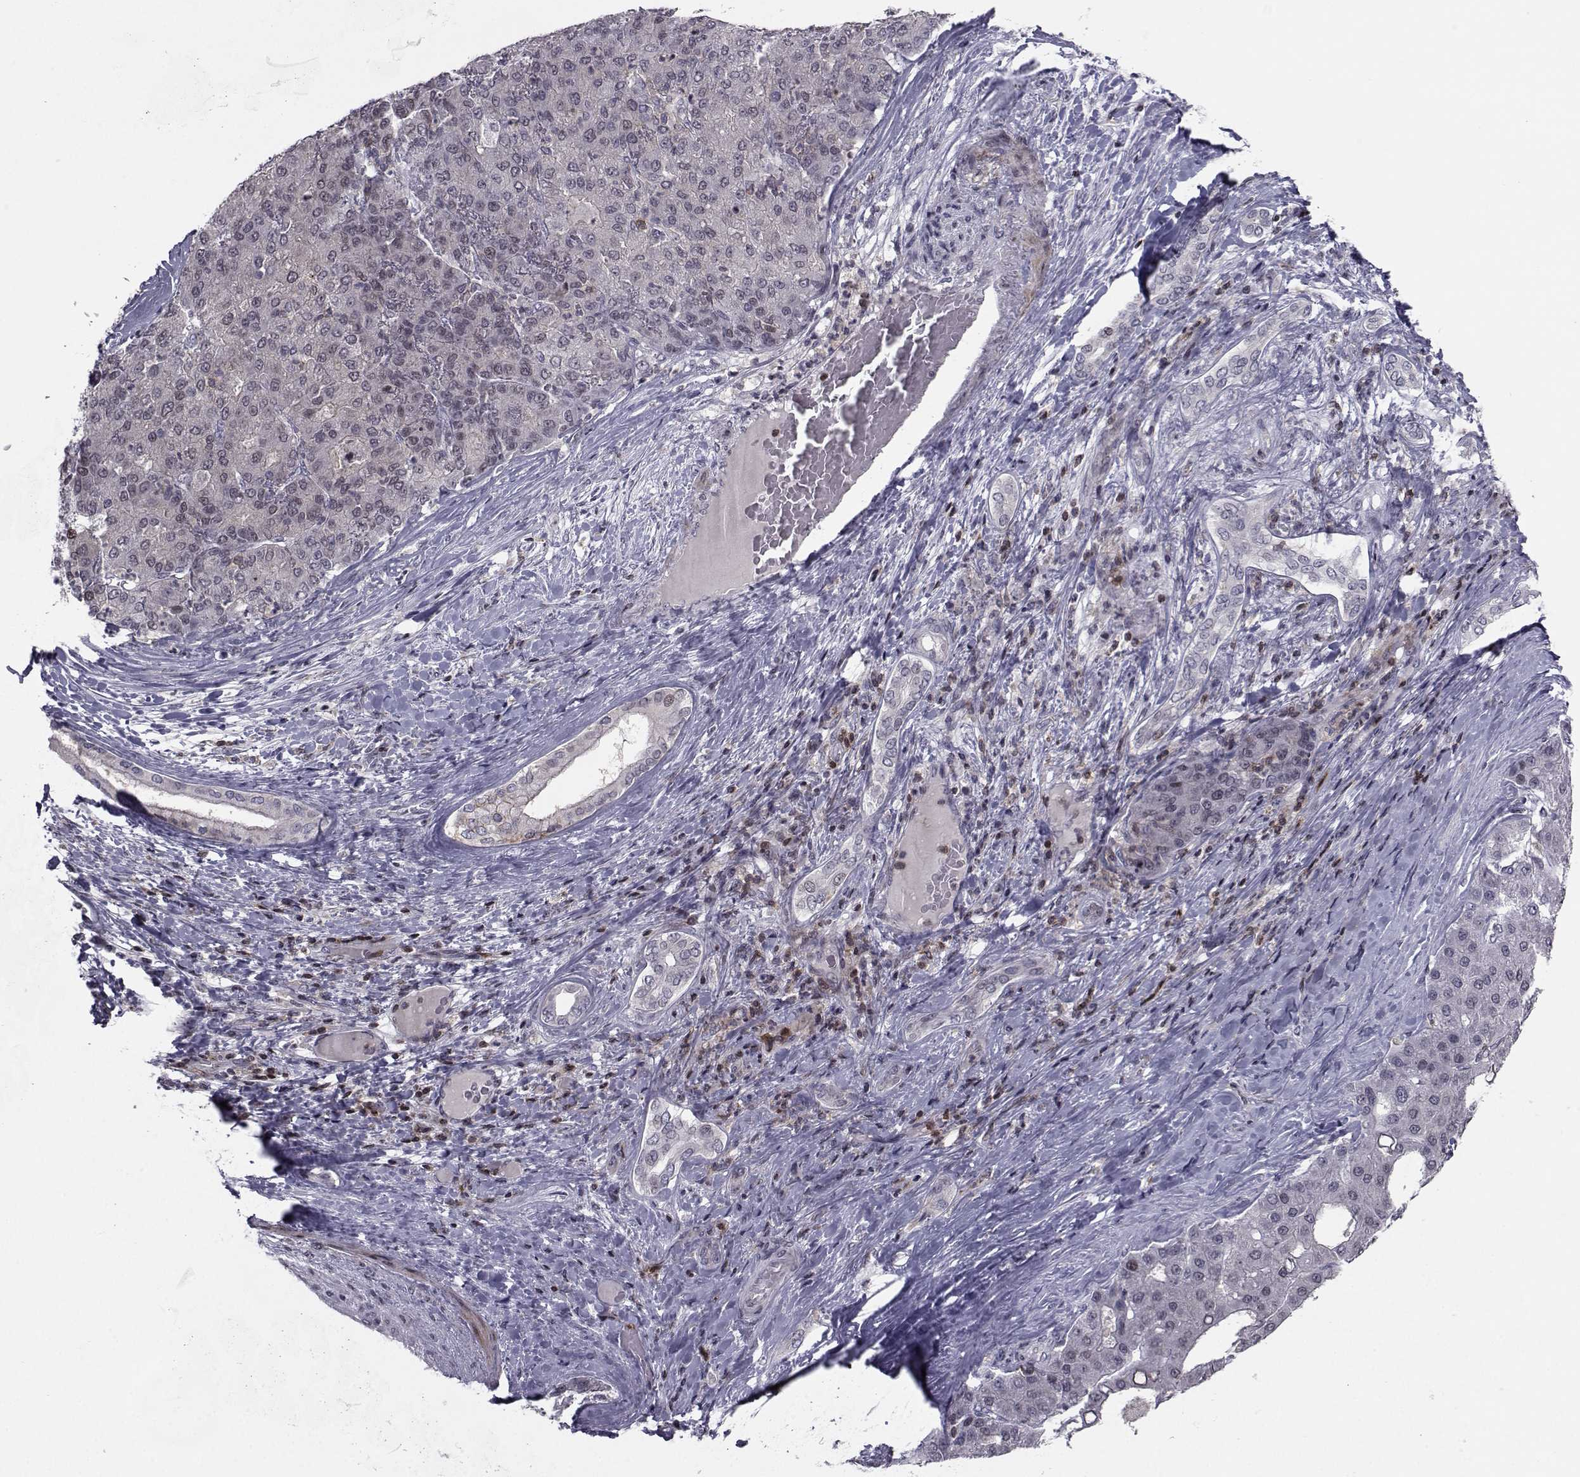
{"staining": {"intensity": "negative", "quantity": "none", "location": "none"}, "tissue": "liver cancer", "cell_type": "Tumor cells", "image_type": "cancer", "snomed": [{"axis": "morphology", "description": "Carcinoma, Hepatocellular, NOS"}, {"axis": "topography", "description": "Liver"}], "caption": "Liver cancer (hepatocellular carcinoma) stained for a protein using immunohistochemistry (IHC) exhibits no positivity tumor cells.", "gene": "PCP4L1", "patient": {"sex": "male", "age": 65}}